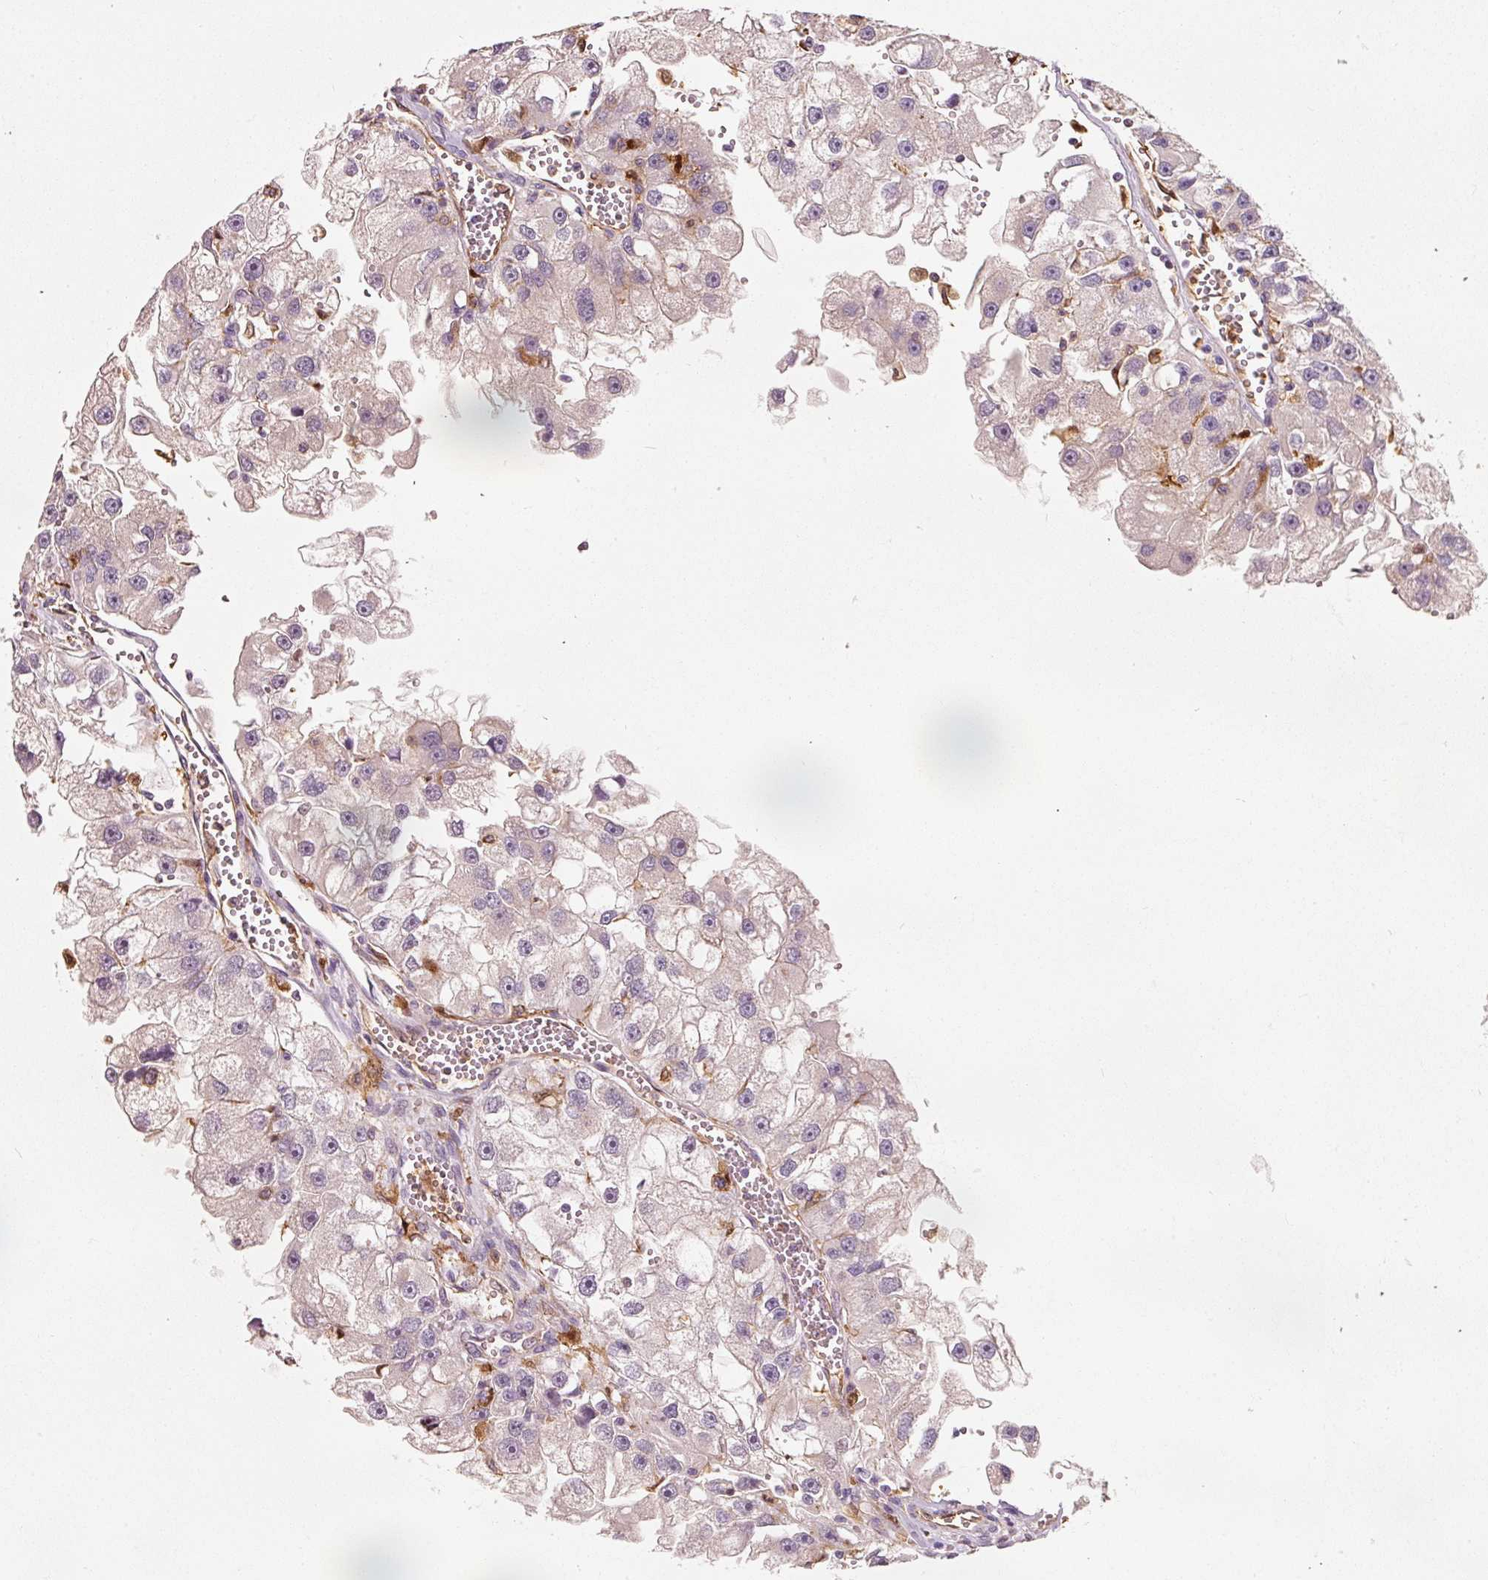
{"staining": {"intensity": "negative", "quantity": "none", "location": "none"}, "tissue": "renal cancer", "cell_type": "Tumor cells", "image_type": "cancer", "snomed": [{"axis": "morphology", "description": "Adenocarcinoma, NOS"}, {"axis": "topography", "description": "Kidney"}], "caption": "Tumor cells are negative for protein expression in human adenocarcinoma (renal).", "gene": "IQGAP2", "patient": {"sex": "male", "age": 63}}